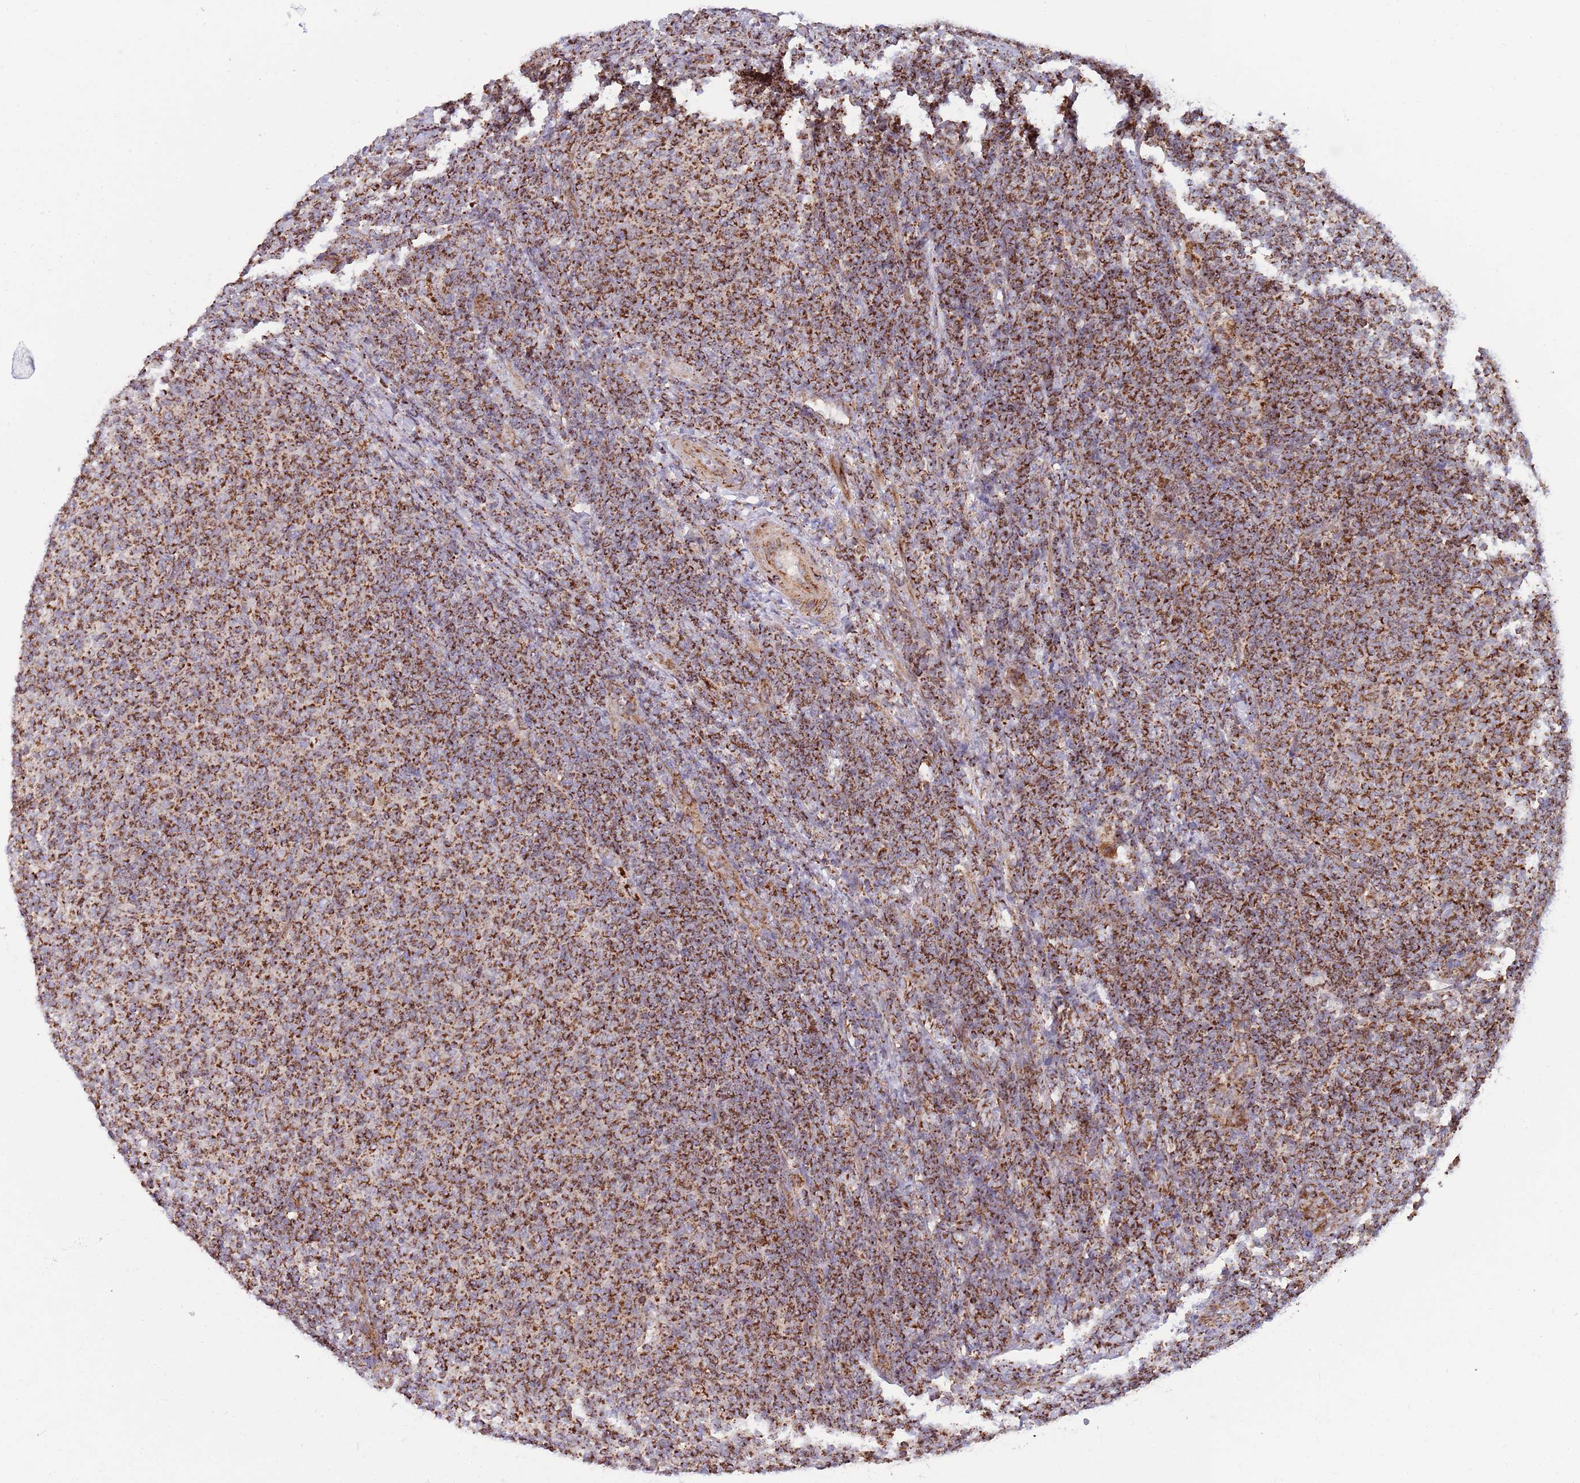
{"staining": {"intensity": "strong", "quantity": ">75%", "location": "cytoplasmic/membranous"}, "tissue": "lymphoma", "cell_type": "Tumor cells", "image_type": "cancer", "snomed": [{"axis": "morphology", "description": "Malignant lymphoma, non-Hodgkin's type, Low grade"}, {"axis": "topography", "description": "Lymph node"}], "caption": "Immunohistochemistry (IHC) of human low-grade malignant lymphoma, non-Hodgkin's type demonstrates high levels of strong cytoplasmic/membranous expression in approximately >75% of tumor cells.", "gene": "ATP5PD", "patient": {"sex": "male", "age": 66}}